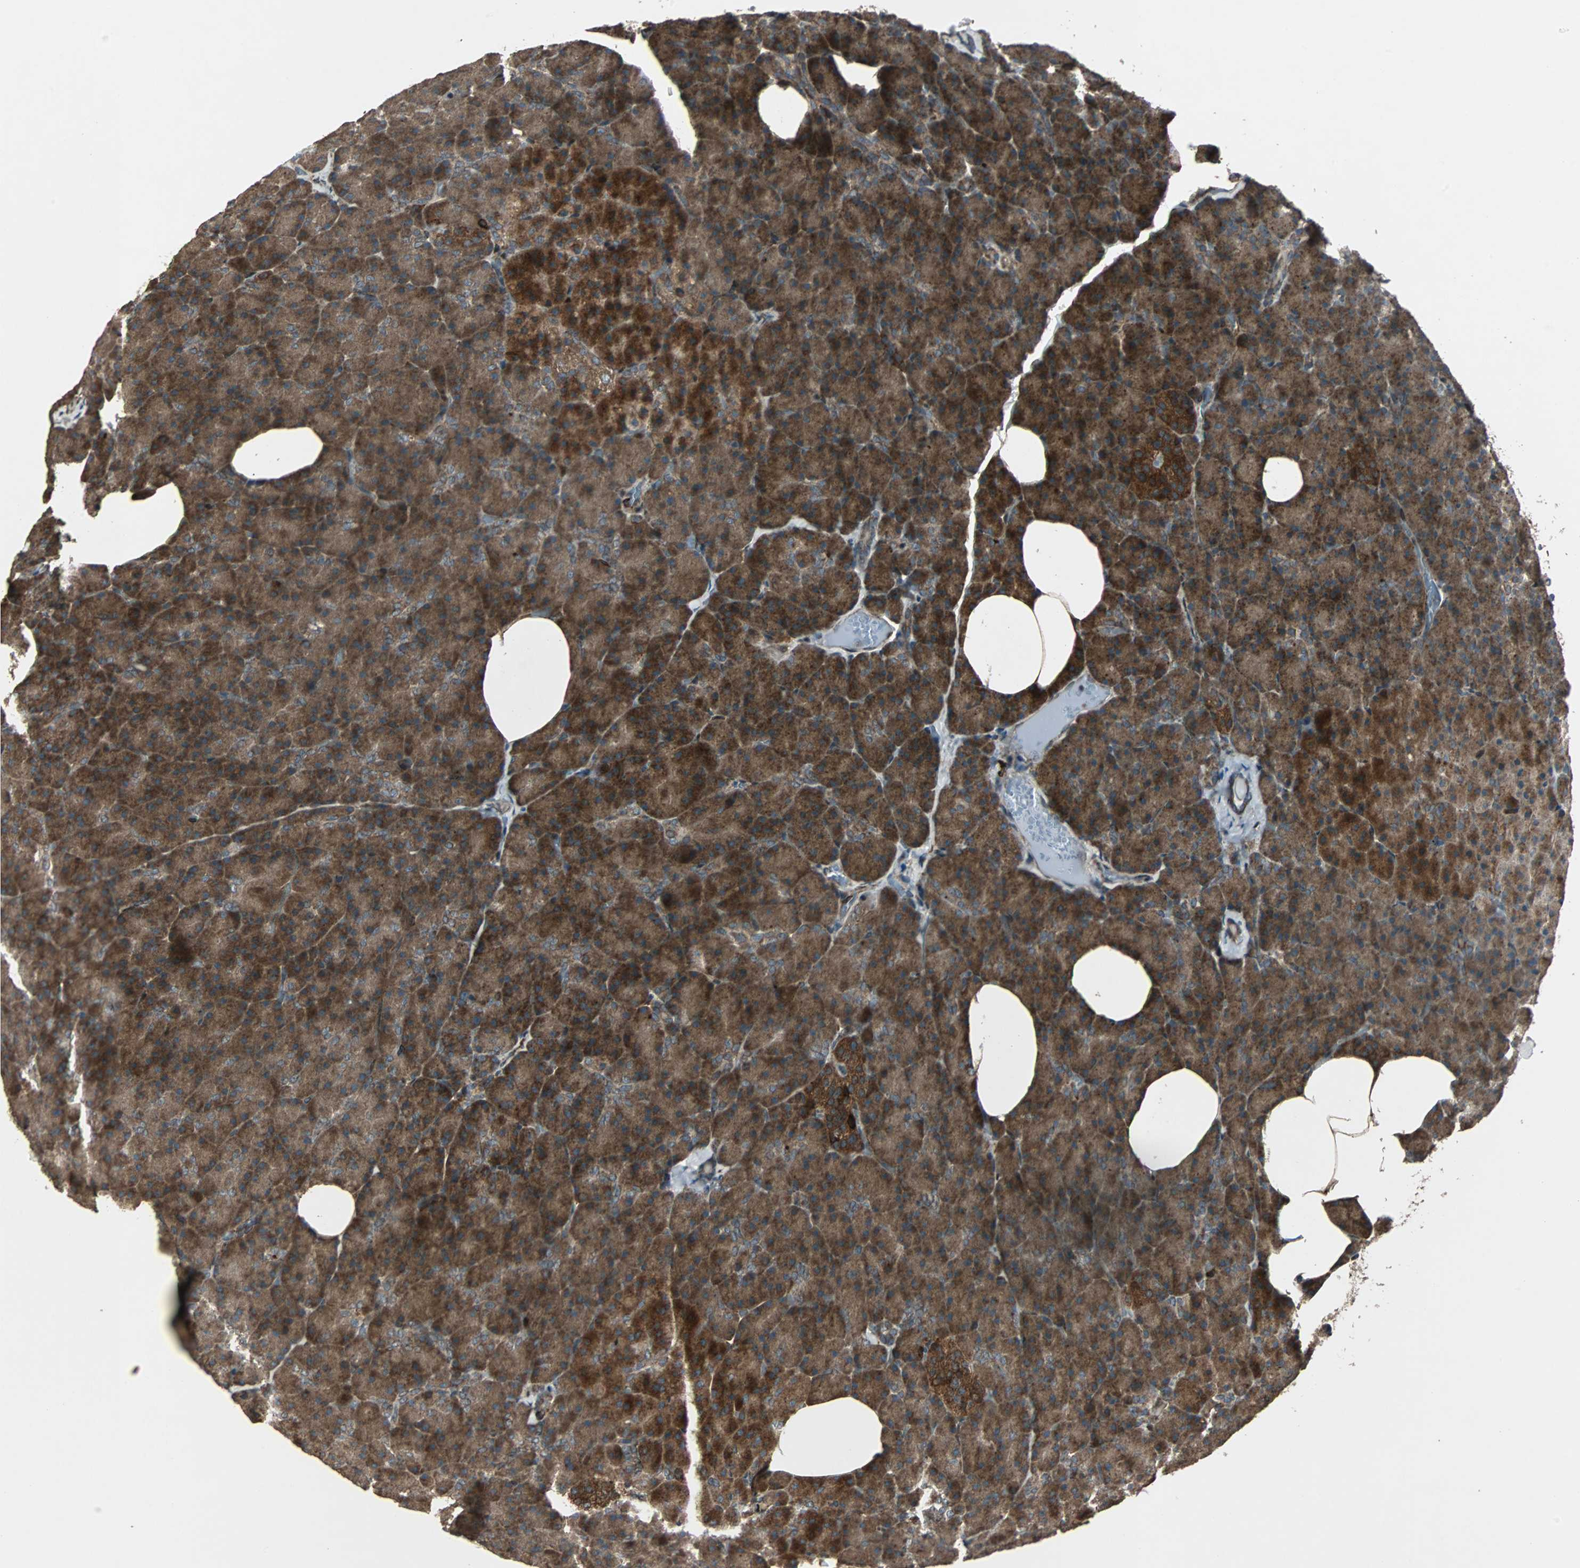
{"staining": {"intensity": "strong", "quantity": ">75%", "location": "cytoplasmic/membranous"}, "tissue": "pancreas", "cell_type": "Exocrine glandular cells", "image_type": "normal", "snomed": [{"axis": "morphology", "description": "Normal tissue, NOS"}, {"axis": "topography", "description": "Pancreas"}], "caption": "Pancreas stained with immunohistochemistry (IHC) exhibits strong cytoplasmic/membranous positivity in about >75% of exocrine glandular cells. (DAB (3,3'-diaminobenzidine) = brown stain, brightfield microscopy at high magnification).", "gene": "RAB7A", "patient": {"sex": "female", "age": 35}}